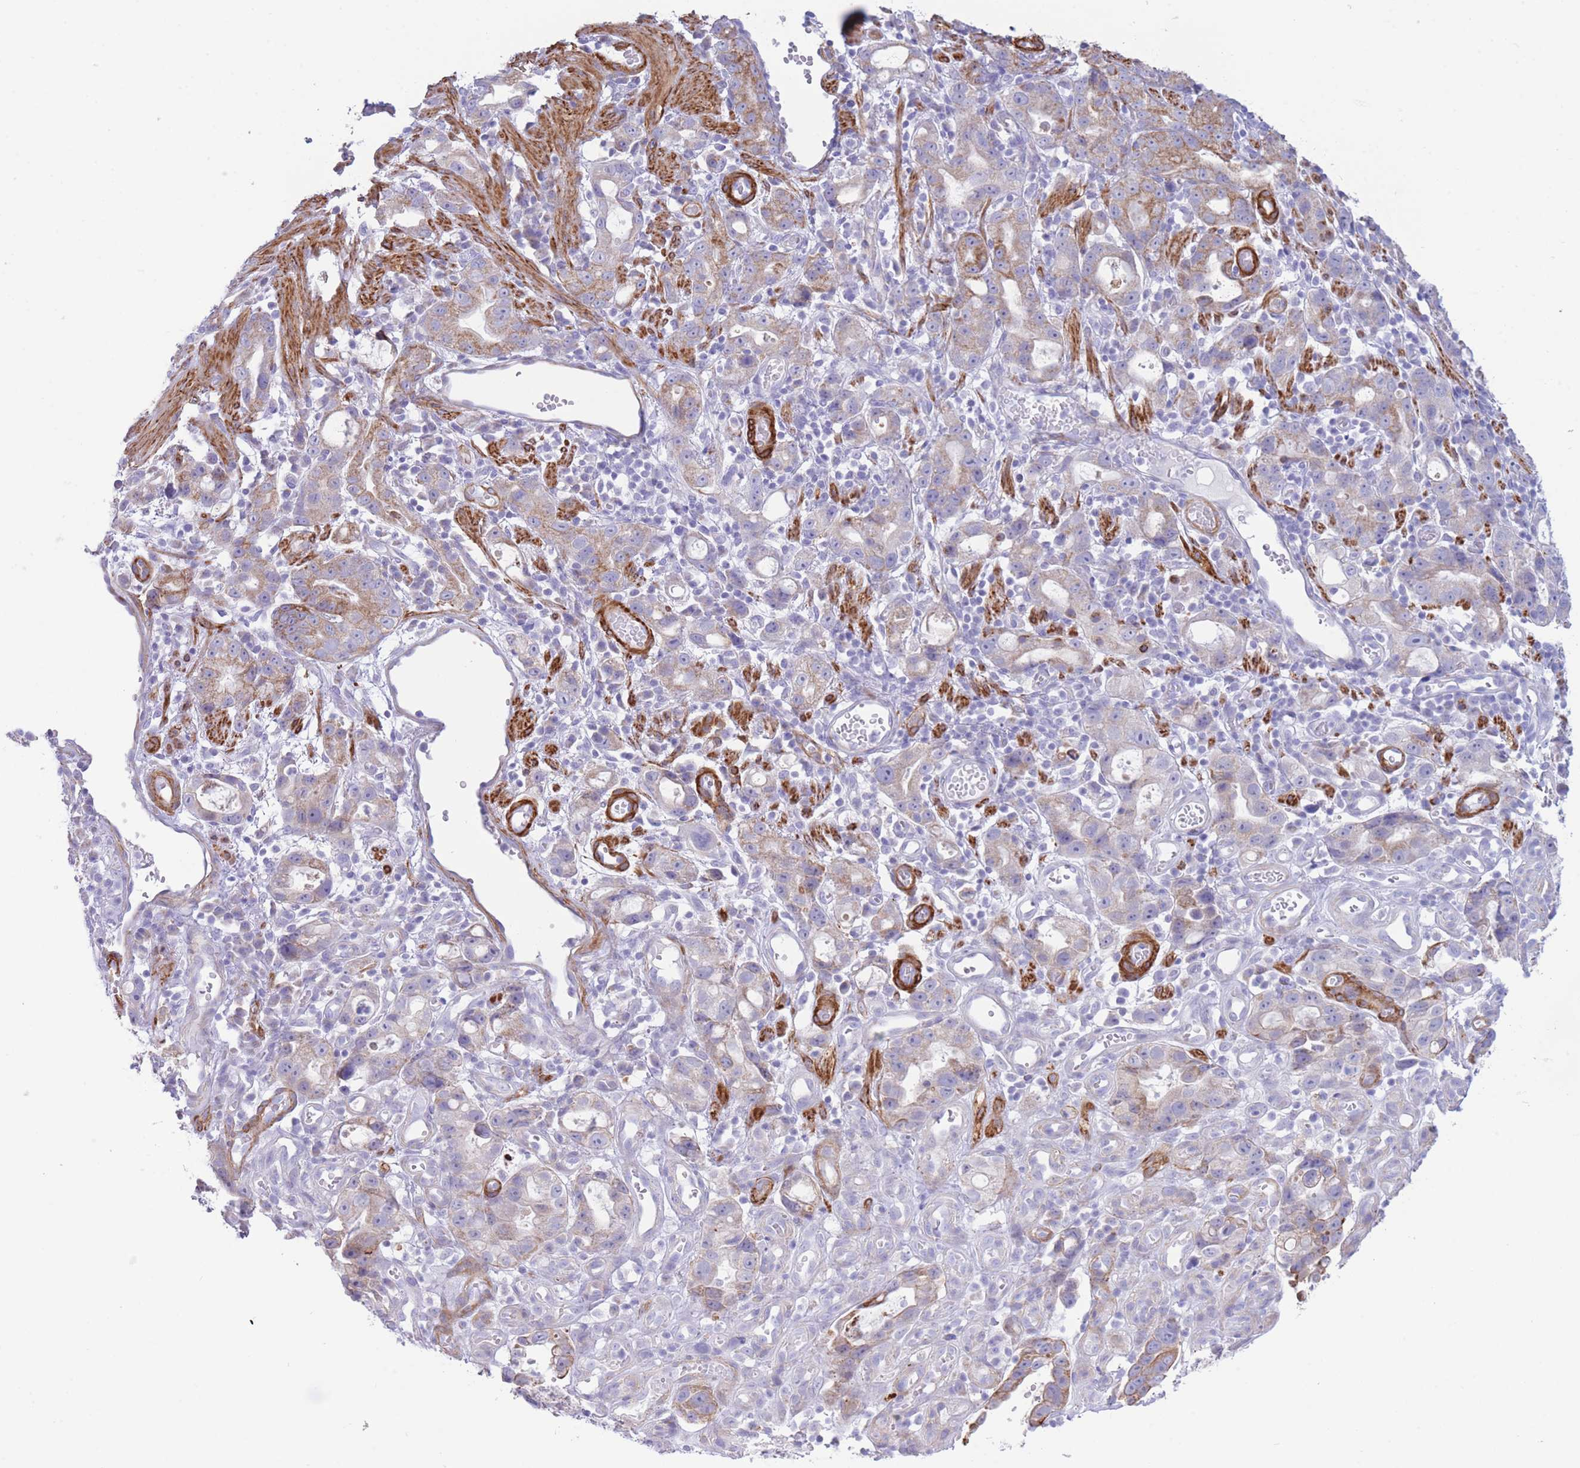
{"staining": {"intensity": "weak", "quantity": ">75%", "location": "cytoplasmic/membranous"}, "tissue": "stomach cancer", "cell_type": "Tumor cells", "image_type": "cancer", "snomed": [{"axis": "morphology", "description": "Adenocarcinoma, NOS"}, {"axis": "topography", "description": "Stomach"}], "caption": "Human stomach cancer (adenocarcinoma) stained with a brown dye demonstrates weak cytoplasmic/membranous positive positivity in about >75% of tumor cells.", "gene": "VWA8", "patient": {"sex": "male", "age": 55}}